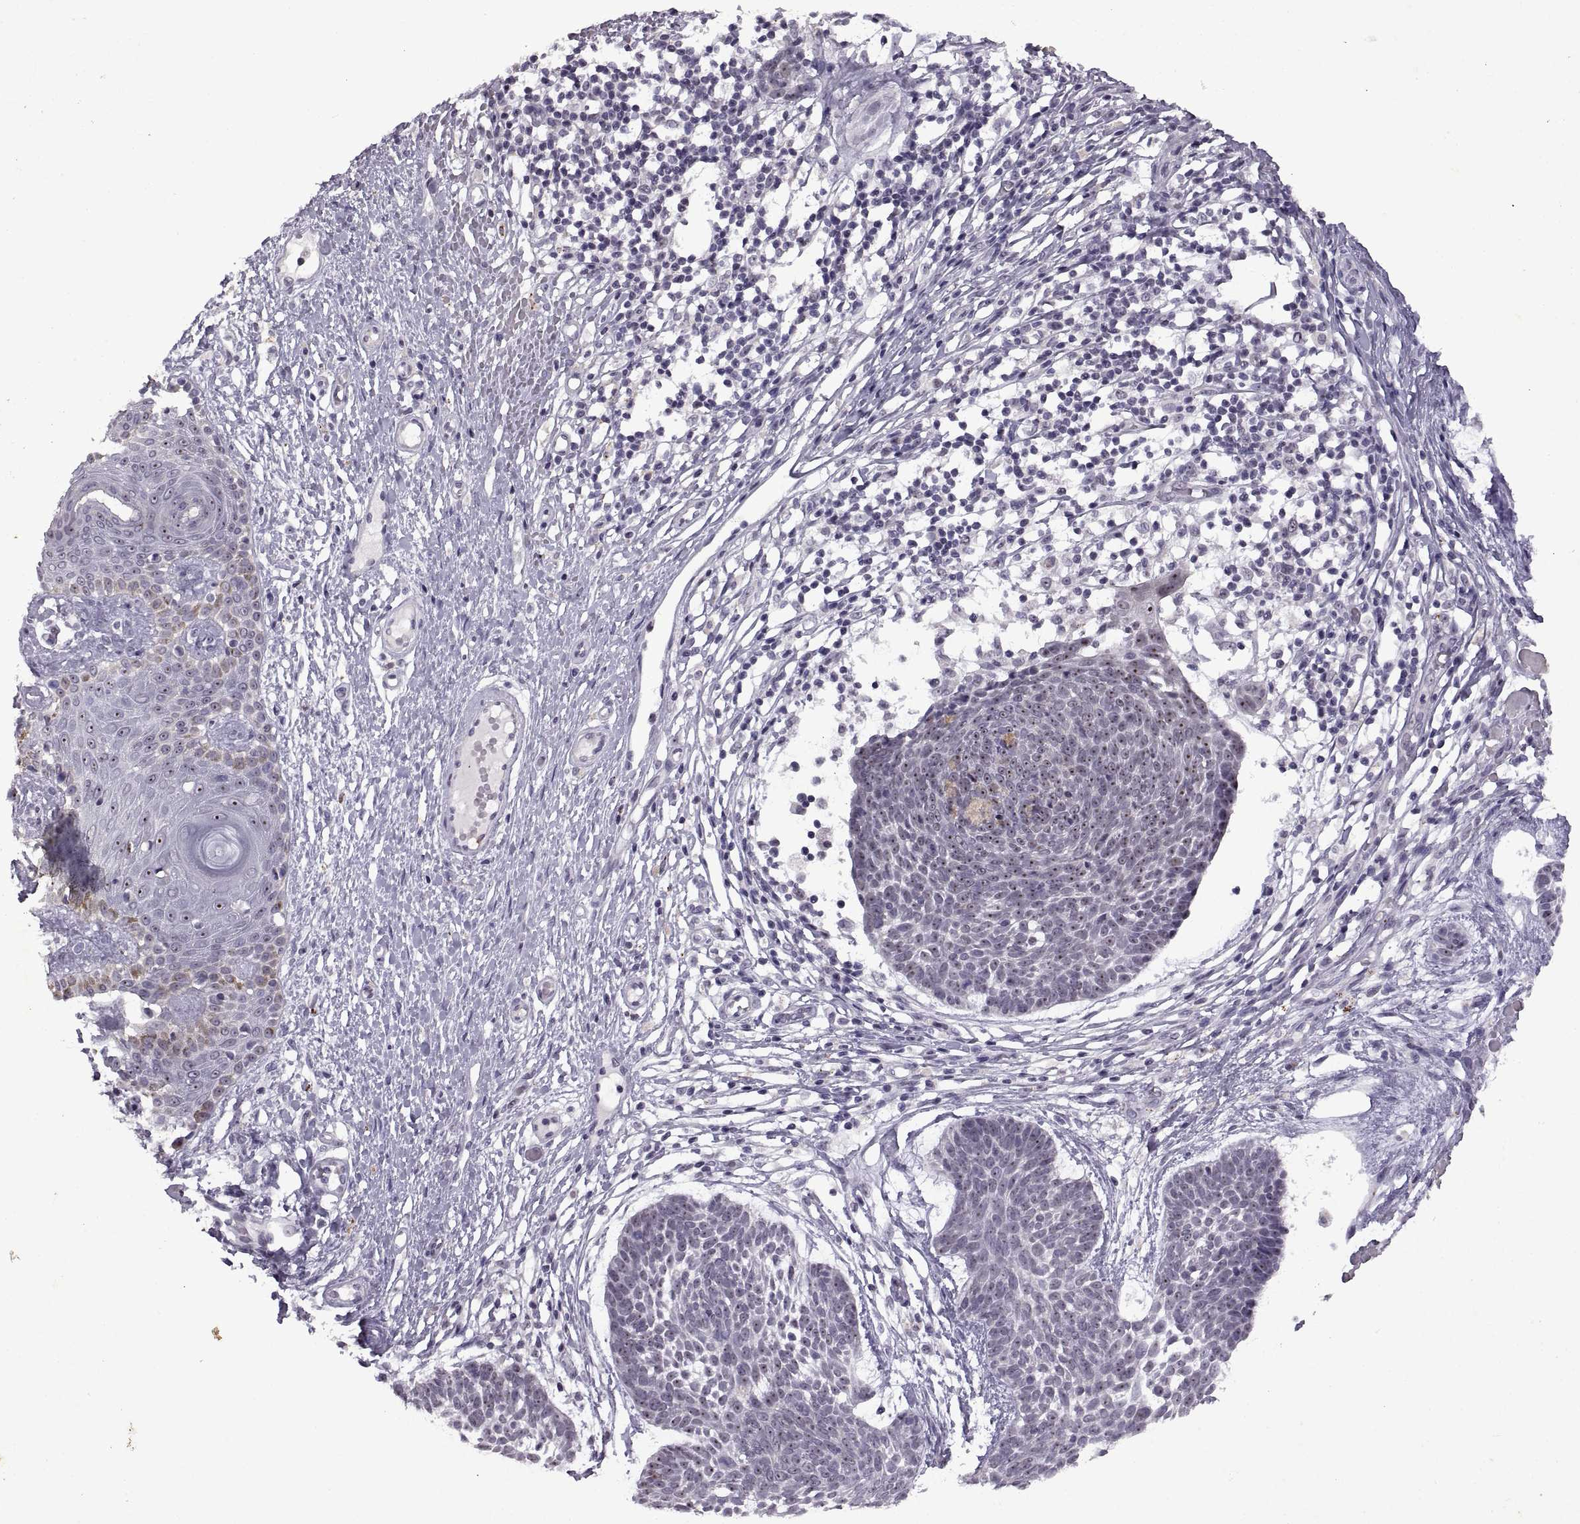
{"staining": {"intensity": "strong", "quantity": ">75%", "location": "nuclear"}, "tissue": "skin cancer", "cell_type": "Tumor cells", "image_type": "cancer", "snomed": [{"axis": "morphology", "description": "Basal cell carcinoma"}, {"axis": "topography", "description": "Skin"}], "caption": "This histopathology image displays IHC staining of skin cancer (basal cell carcinoma), with high strong nuclear positivity in approximately >75% of tumor cells.", "gene": "SINHCAF", "patient": {"sex": "male", "age": 85}}